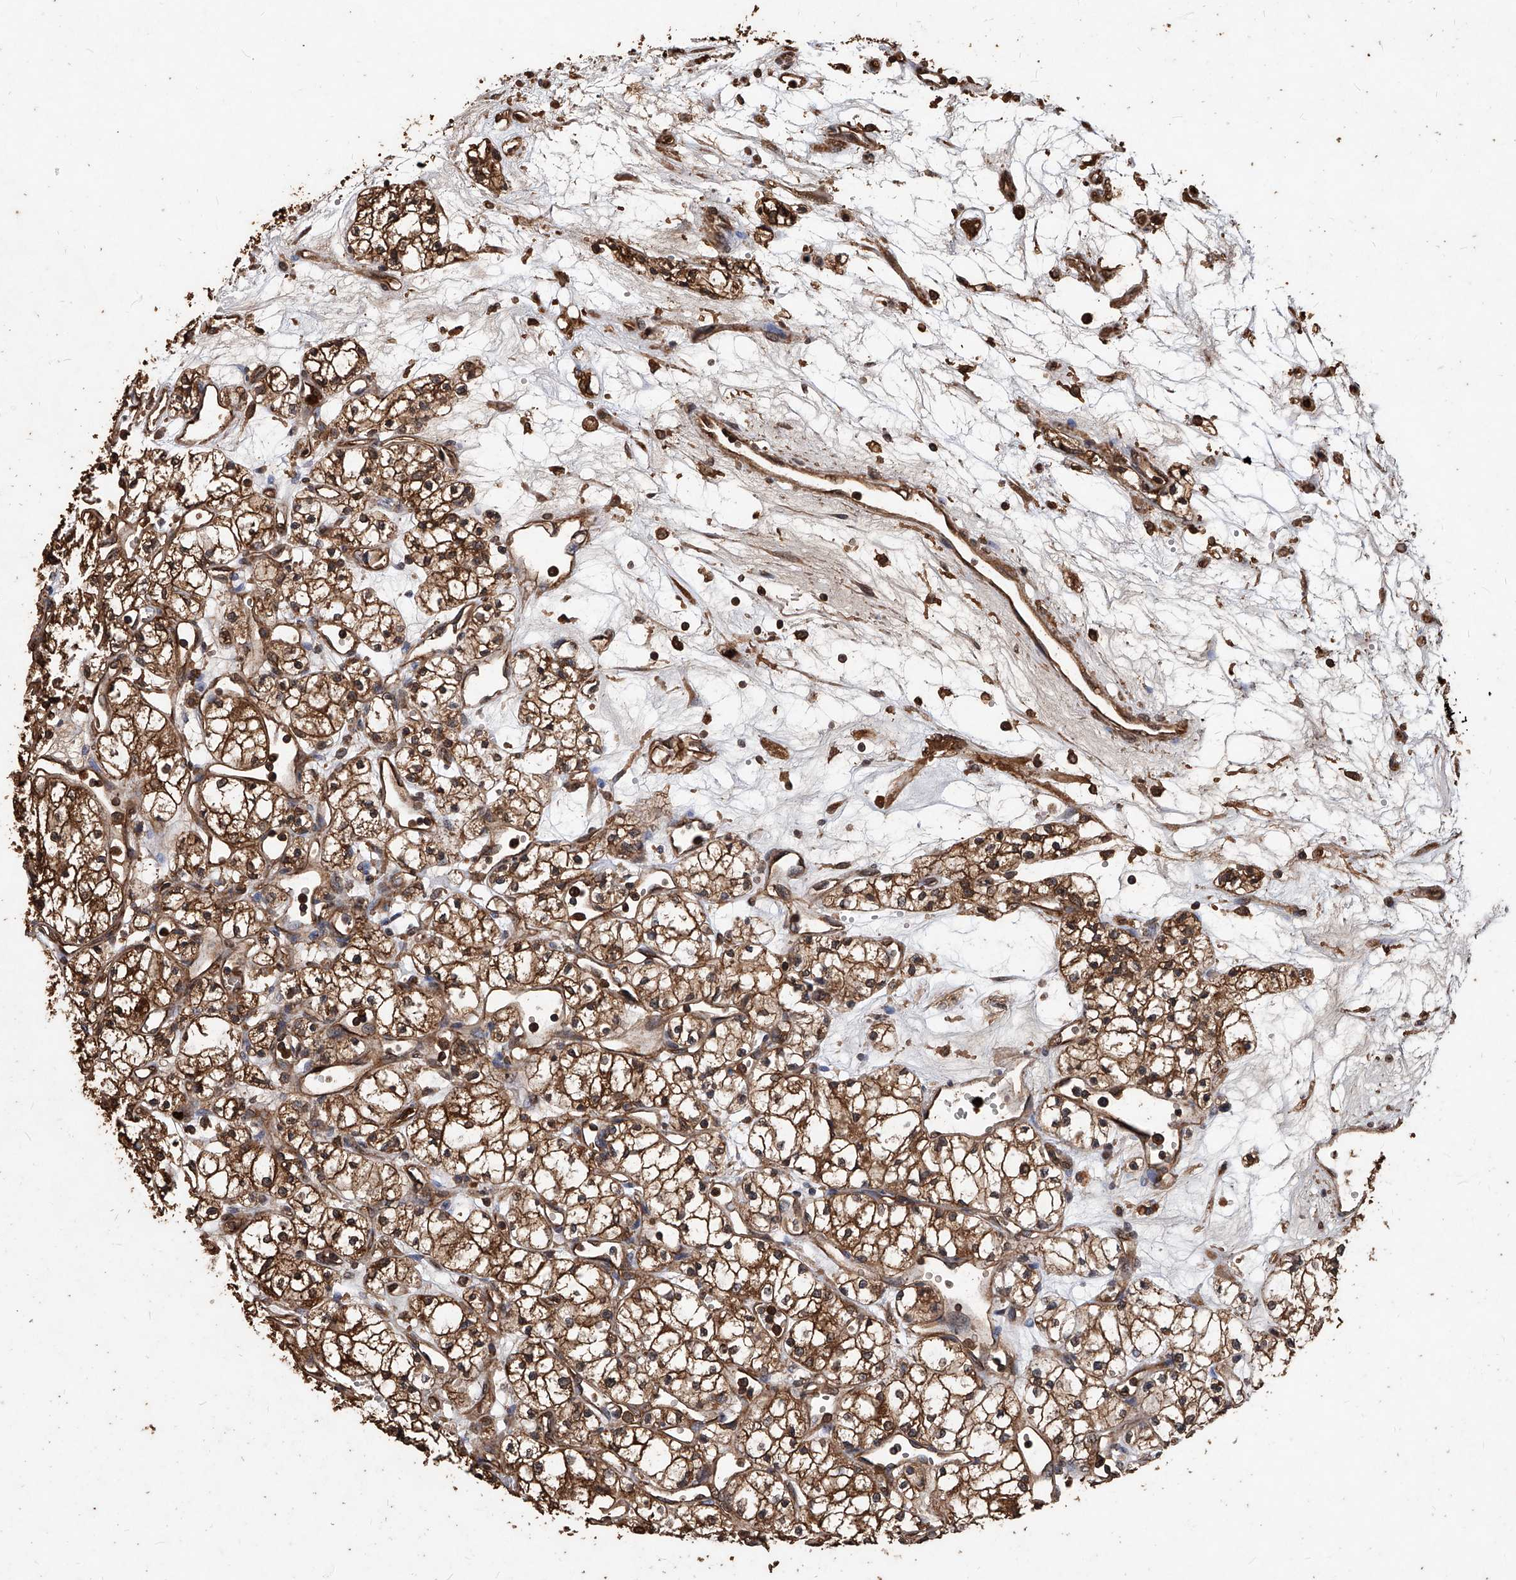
{"staining": {"intensity": "strong", "quantity": ">75%", "location": "cytoplasmic/membranous"}, "tissue": "renal cancer", "cell_type": "Tumor cells", "image_type": "cancer", "snomed": [{"axis": "morphology", "description": "Adenocarcinoma, NOS"}, {"axis": "topography", "description": "Kidney"}], "caption": "An immunohistochemistry (IHC) photomicrograph of tumor tissue is shown. Protein staining in brown shows strong cytoplasmic/membranous positivity in renal adenocarcinoma within tumor cells.", "gene": "UCP2", "patient": {"sex": "male", "age": 59}}